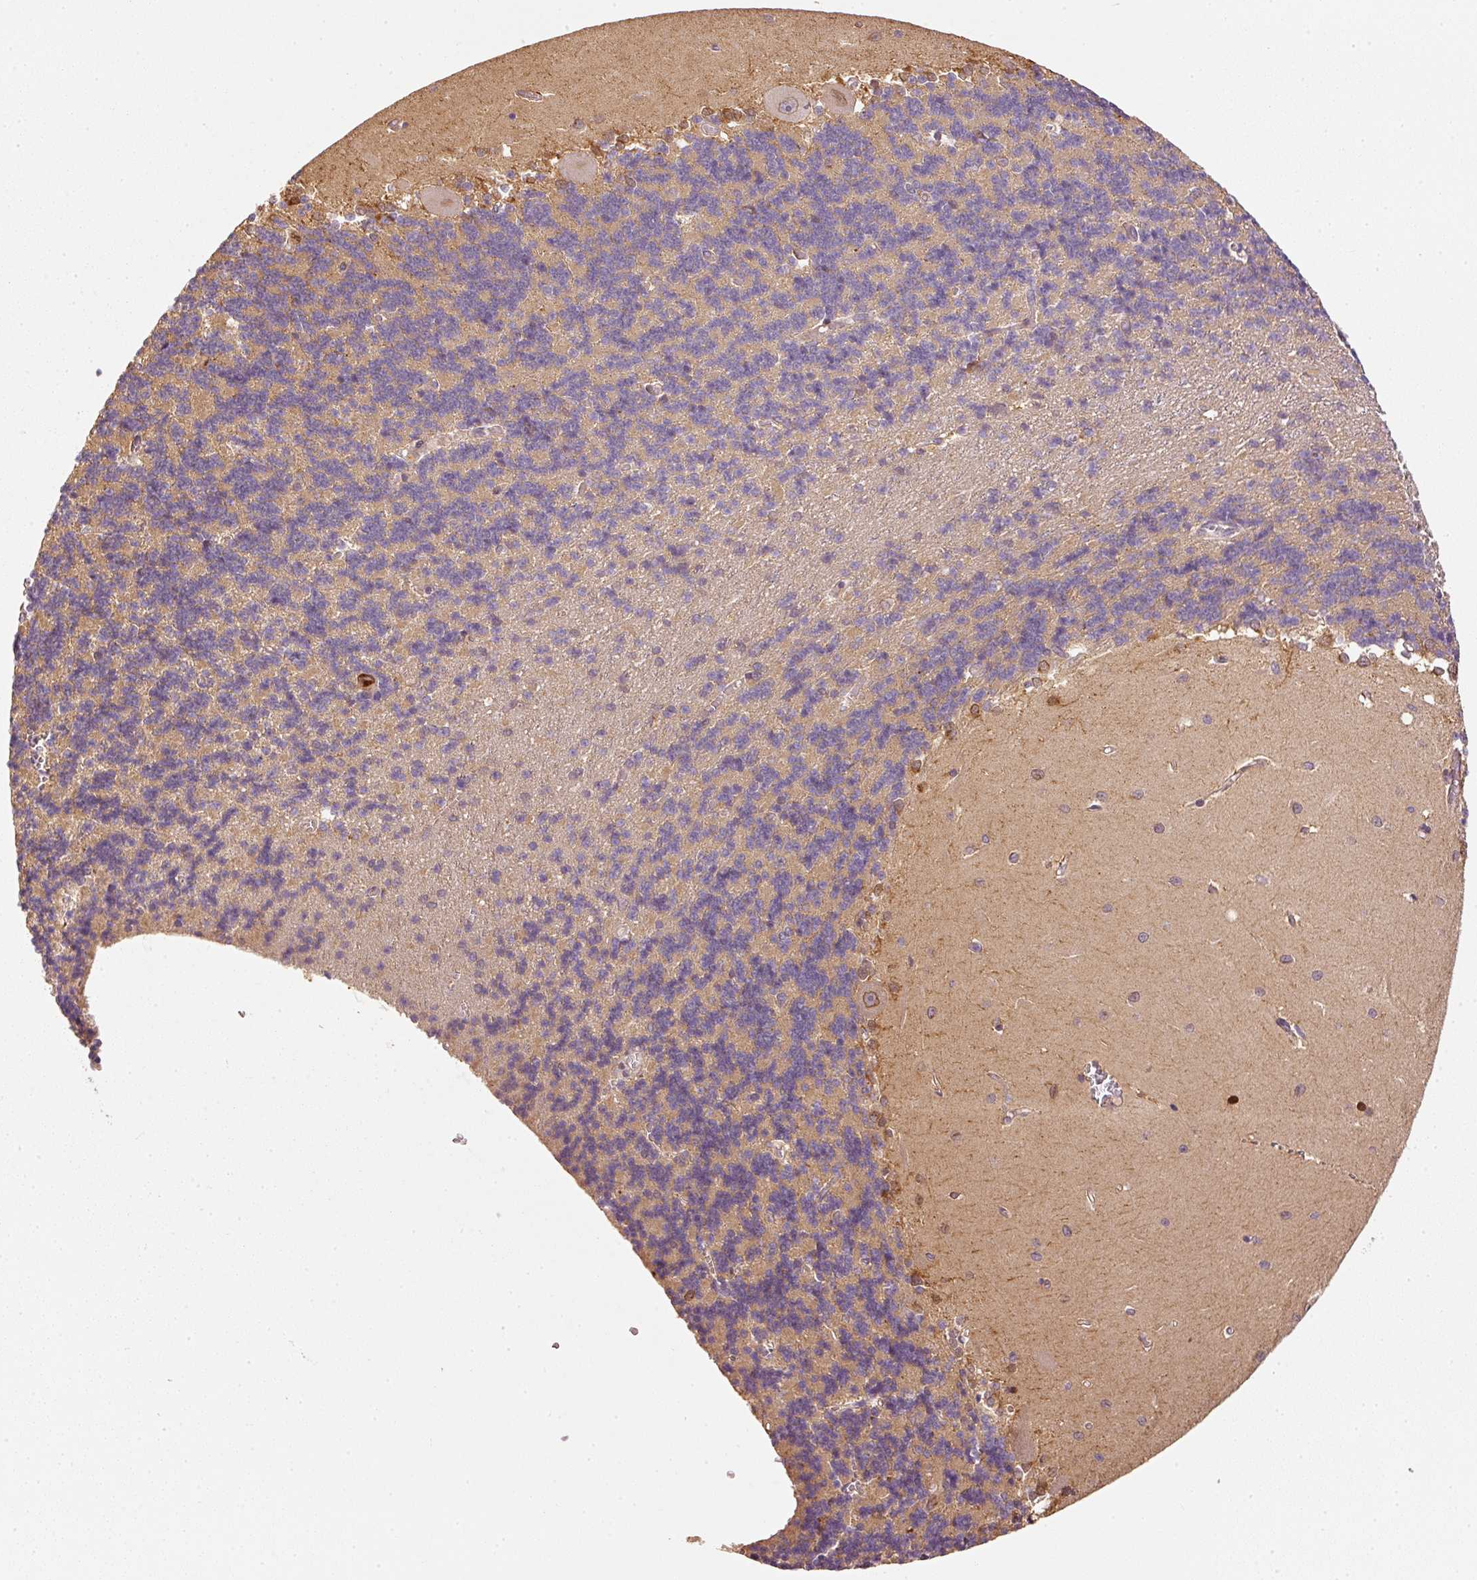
{"staining": {"intensity": "moderate", "quantity": "<25%", "location": "cytoplasmic/membranous"}, "tissue": "cerebellum", "cell_type": "Cells in granular layer", "image_type": "normal", "snomed": [{"axis": "morphology", "description": "Normal tissue, NOS"}, {"axis": "topography", "description": "Cerebellum"}], "caption": "Immunohistochemistry (IHC) micrograph of unremarkable cerebellum: human cerebellum stained using immunohistochemistry displays low levels of moderate protein expression localized specifically in the cytoplasmic/membranous of cells in granular layer, appearing as a cytoplasmic/membranous brown color.", "gene": "MTHFD1L", "patient": {"sex": "male", "age": 37}}